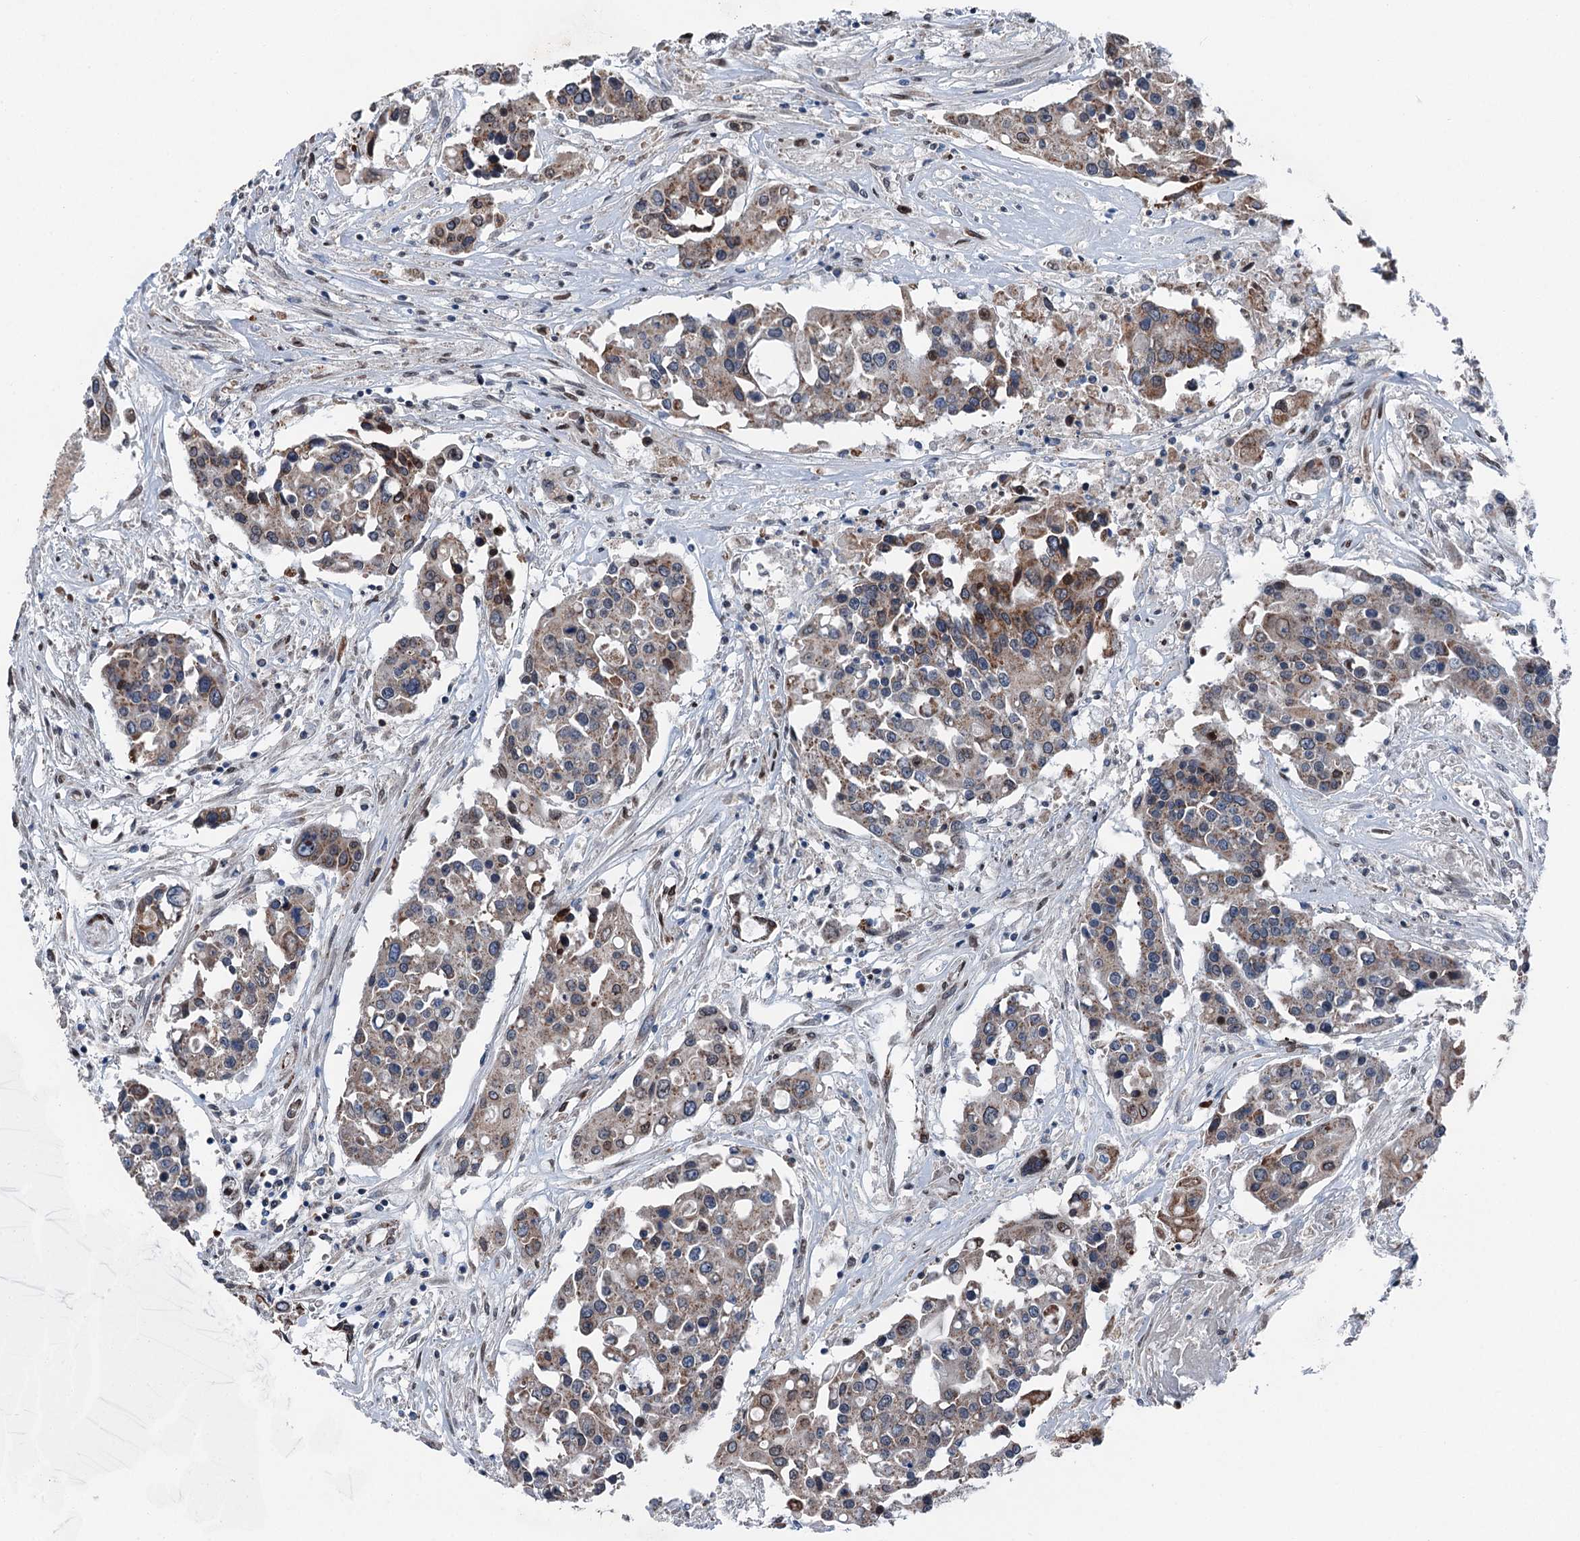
{"staining": {"intensity": "weak", "quantity": ">75%", "location": "cytoplasmic/membranous"}, "tissue": "colorectal cancer", "cell_type": "Tumor cells", "image_type": "cancer", "snomed": [{"axis": "morphology", "description": "Adenocarcinoma, NOS"}, {"axis": "topography", "description": "Colon"}], "caption": "Weak cytoplasmic/membranous expression is seen in about >75% of tumor cells in colorectal cancer (adenocarcinoma). (Stains: DAB in brown, nuclei in blue, Microscopy: brightfield microscopy at high magnification).", "gene": "MRPL14", "patient": {"sex": "male", "age": 77}}